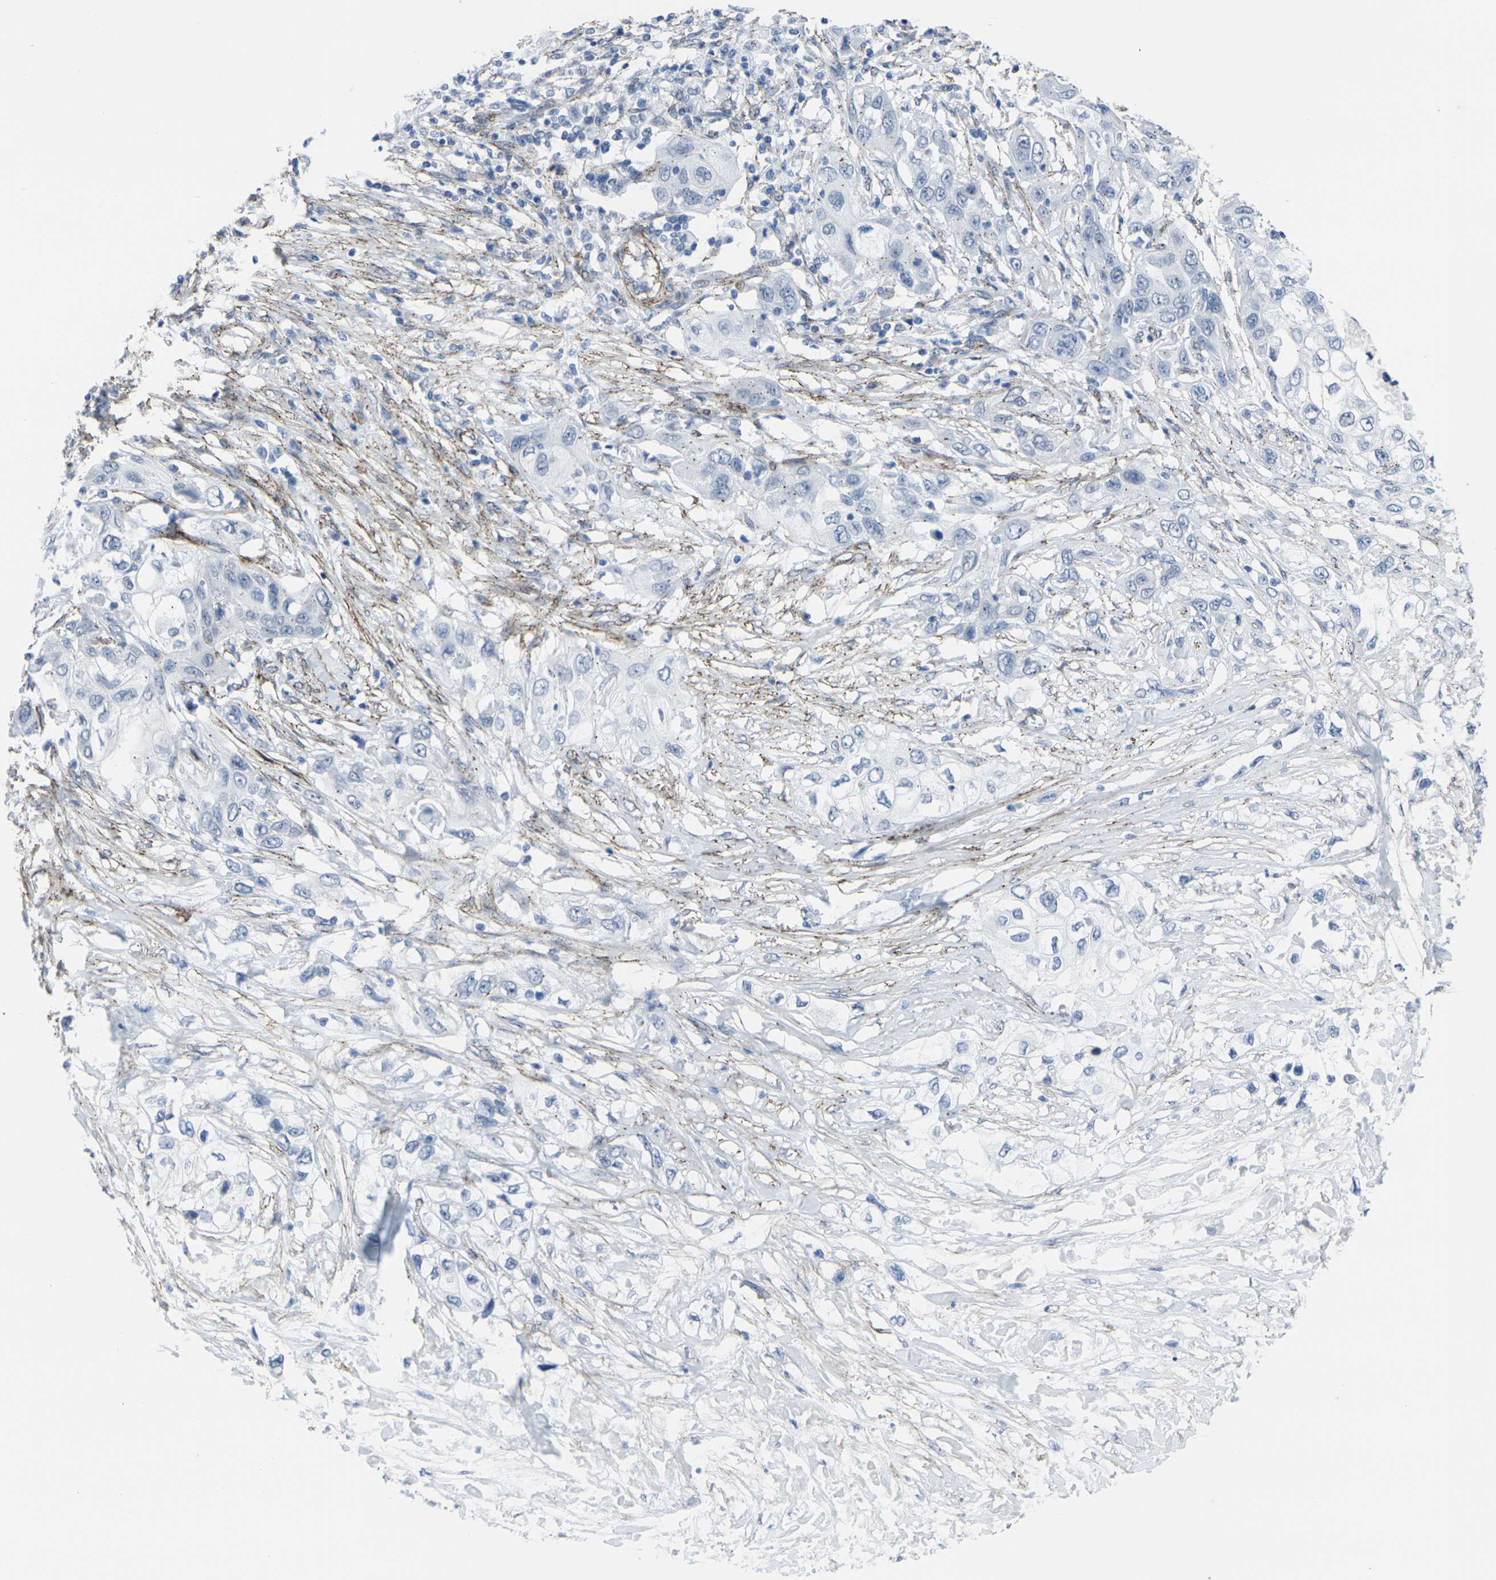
{"staining": {"intensity": "negative", "quantity": "none", "location": "none"}, "tissue": "pancreatic cancer", "cell_type": "Tumor cells", "image_type": "cancer", "snomed": [{"axis": "morphology", "description": "Adenocarcinoma, NOS"}, {"axis": "topography", "description": "Pancreas"}], "caption": "Immunohistochemistry (IHC) micrograph of neoplastic tissue: pancreatic cancer (adenocarcinoma) stained with DAB (3,3'-diaminobenzidine) demonstrates no significant protein positivity in tumor cells.", "gene": "CDH11", "patient": {"sex": "female", "age": 70}}